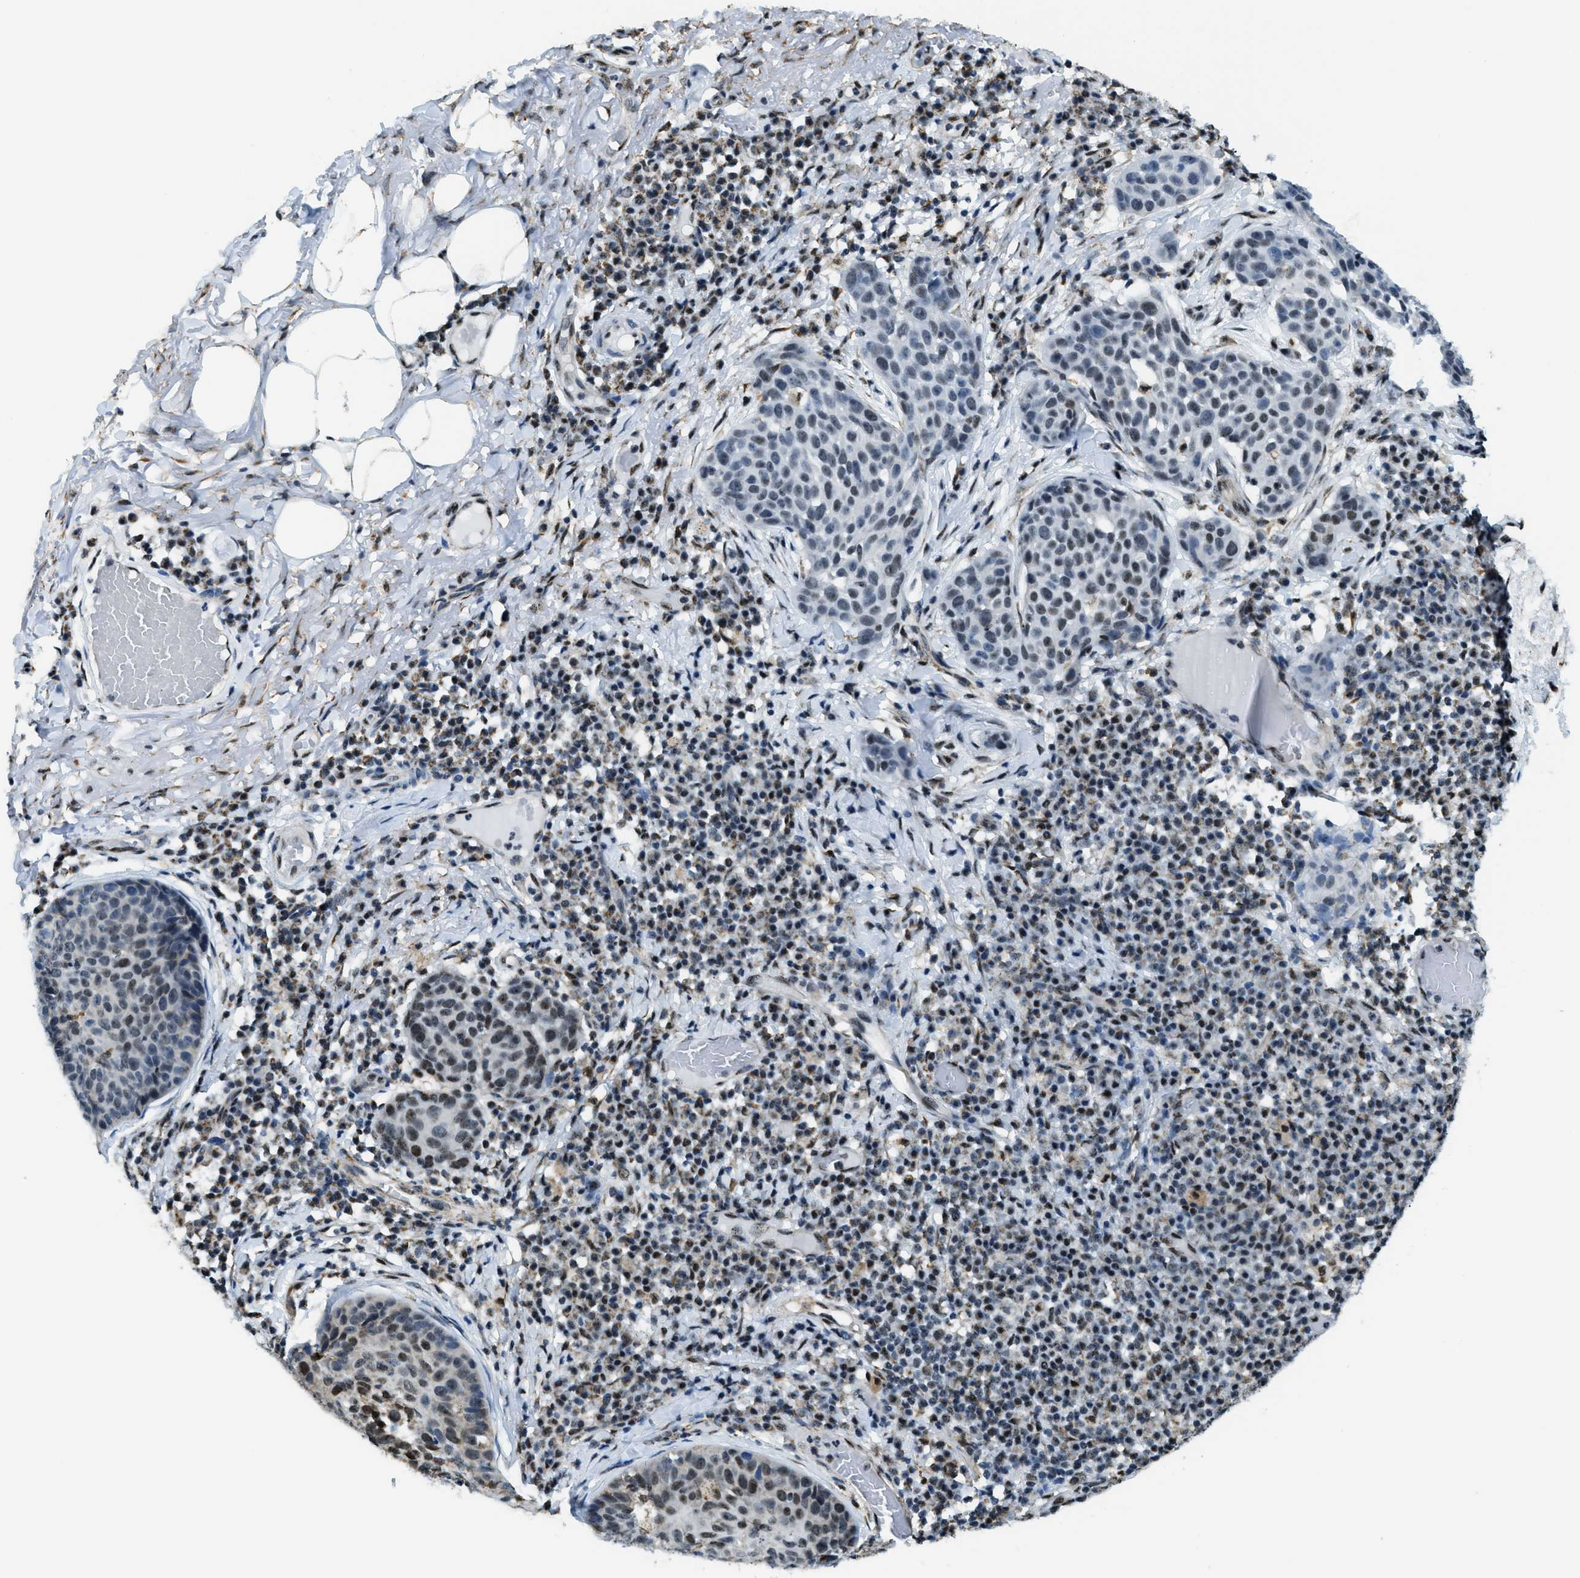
{"staining": {"intensity": "weak", "quantity": "<25%", "location": "nuclear"}, "tissue": "skin cancer", "cell_type": "Tumor cells", "image_type": "cancer", "snomed": [{"axis": "morphology", "description": "Squamous cell carcinoma in situ, NOS"}, {"axis": "morphology", "description": "Squamous cell carcinoma, NOS"}, {"axis": "topography", "description": "Skin"}], "caption": "This is an immunohistochemistry image of human skin cancer. There is no expression in tumor cells.", "gene": "SP100", "patient": {"sex": "male", "age": 93}}